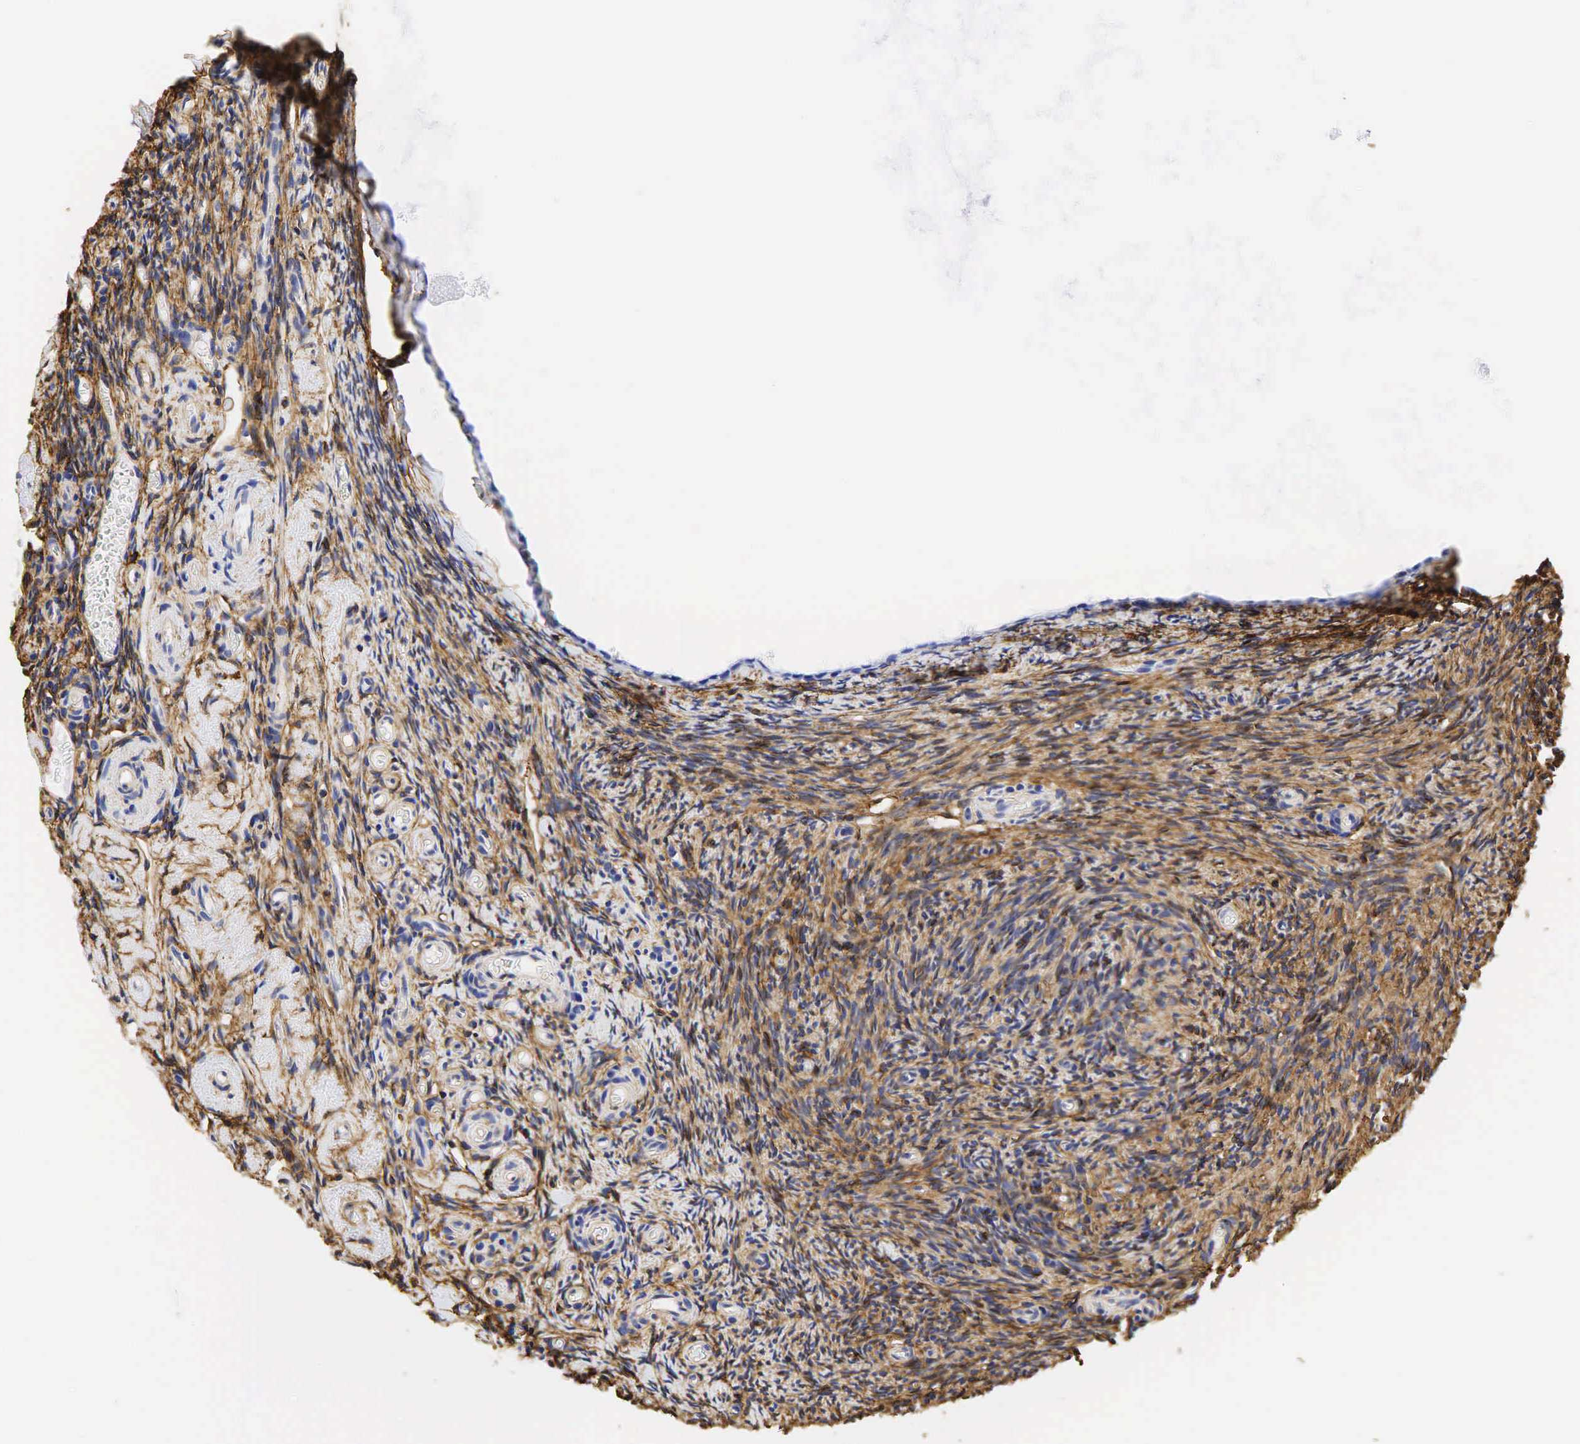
{"staining": {"intensity": "weak", "quantity": "25%-75%", "location": "cytoplasmic/membranous"}, "tissue": "ovary", "cell_type": "Follicle cells", "image_type": "normal", "snomed": [{"axis": "morphology", "description": "Normal tissue, NOS"}, {"axis": "topography", "description": "Ovary"}], "caption": "Immunohistochemistry (IHC) staining of normal ovary, which reveals low levels of weak cytoplasmic/membranous positivity in approximately 25%-75% of follicle cells indicating weak cytoplasmic/membranous protein staining. The staining was performed using DAB (brown) for protein detection and nuclei were counterstained in hematoxylin (blue).", "gene": "CD99", "patient": {"sex": "female", "age": 78}}